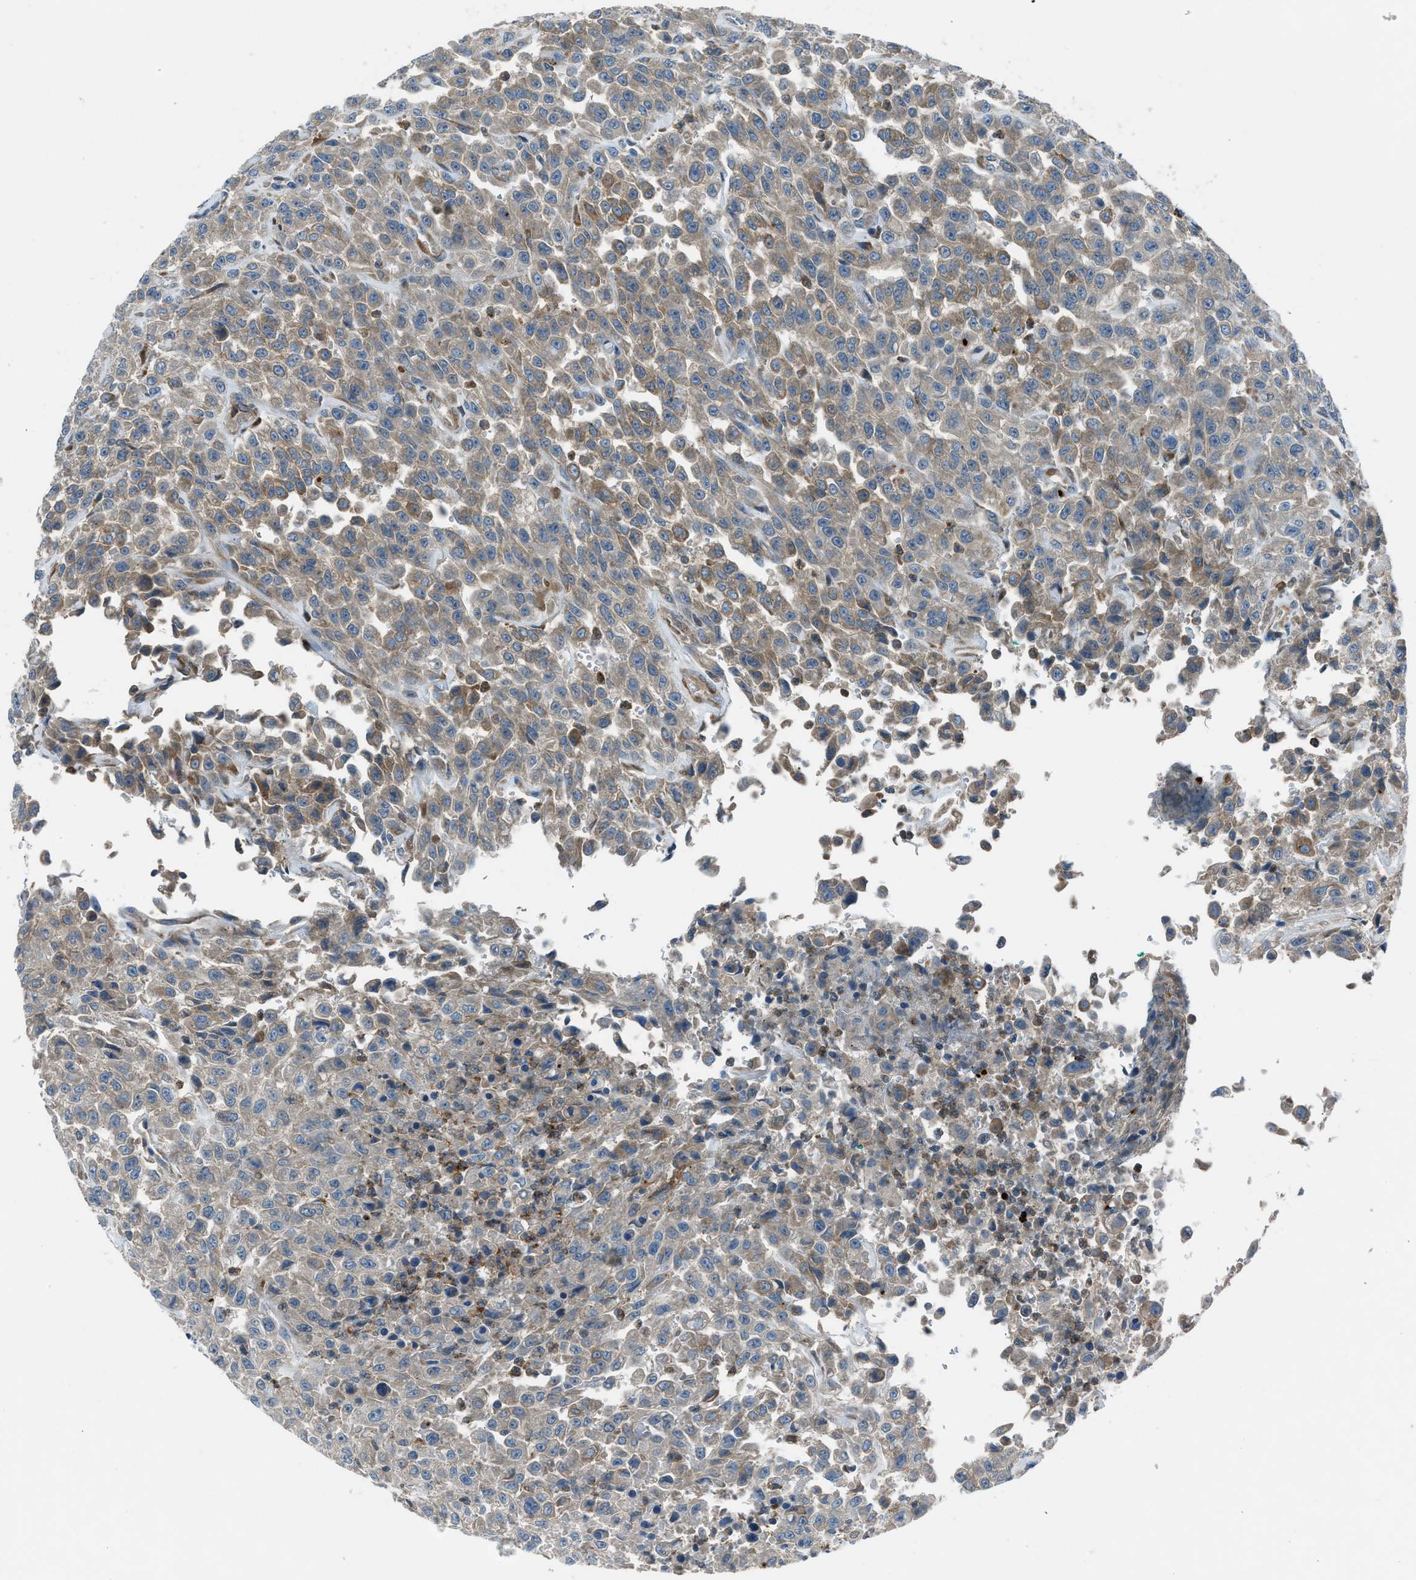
{"staining": {"intensity": "weak", "quantity": "25%-75%", "location": "cytoplasmic/membranous"}, "tissue": "urothelial cancer", "cell_type": "Tumor cells", "image_type": "cancer", "snomed": [{"axis": "morphology", "description": "Urothelial carcinoma, High grade"}, {"axis": "topography", "description": "Urinary bladder"}], "caption": "Human urothelial cancer stained for a protein (brown) reveals weak cytoplasmic/membranous positive staining in about 25%-75% of tumor cells.", "gene": "BMP1", "patient": {"sex": "male", "age": 46}}